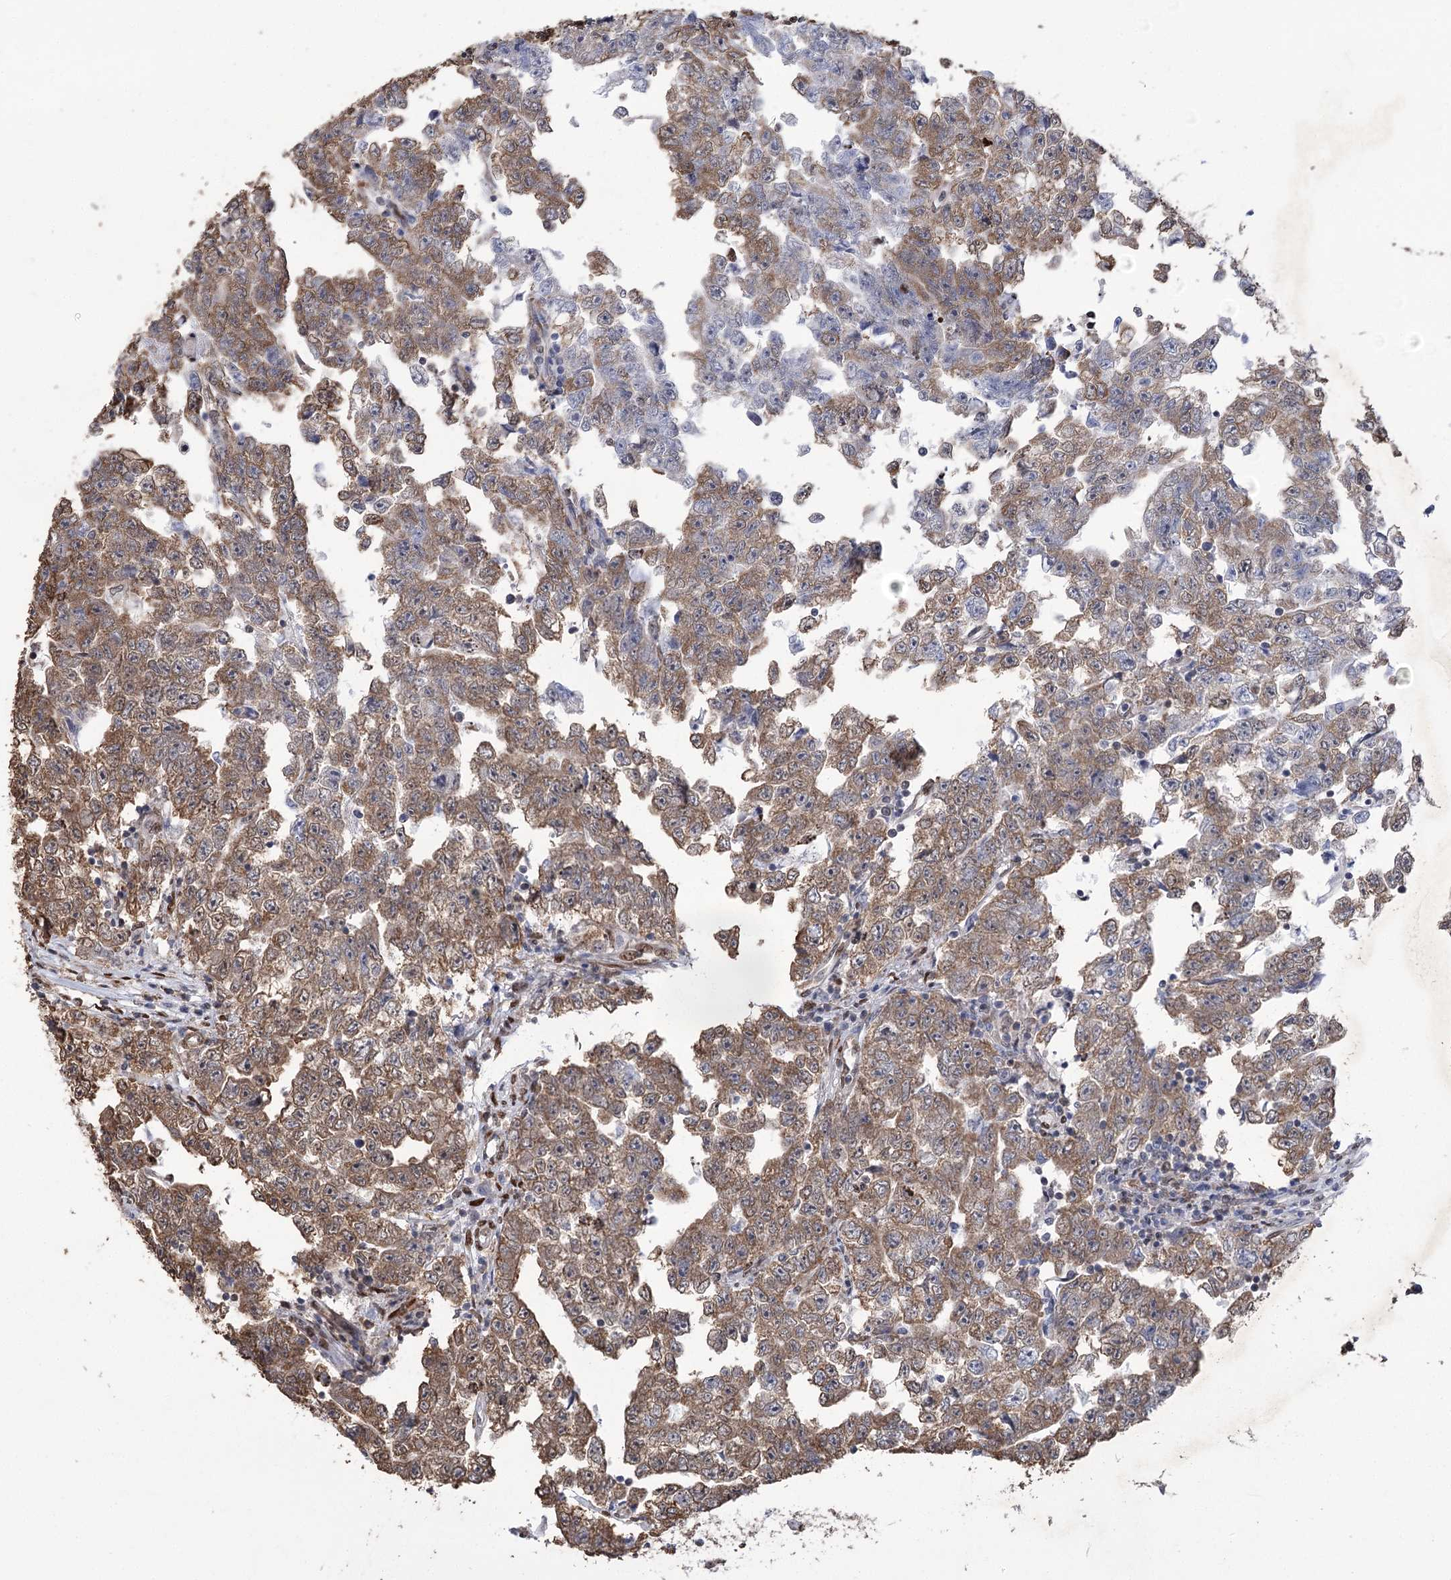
{"staining": {"intensity": "moderate", "quantity": ">75%", "location": "cytoplasmic/membranous"}, "tissue": "testis cancer", "cell_type": "Tumor cells", "image_type": "cancer", "snomed": [{"axis": "morphology", "description": "Carcinoma, Embryonal, NOS"}, {"axis": "topography", "description": "Testis"}], "caption": "Testis cancer (embryonal carcinoma) tissue demonstrates moderate cytoplasmic/membranous positivity in approximately >75% of tumor cells, visualized by immunohistochemistry. (DAB (3,3'-diaminobenzidine) IHC with brightfield microscopy, high magnification).", "gene": "NFU1", "patient": {"sex": "male", "age": 25}}